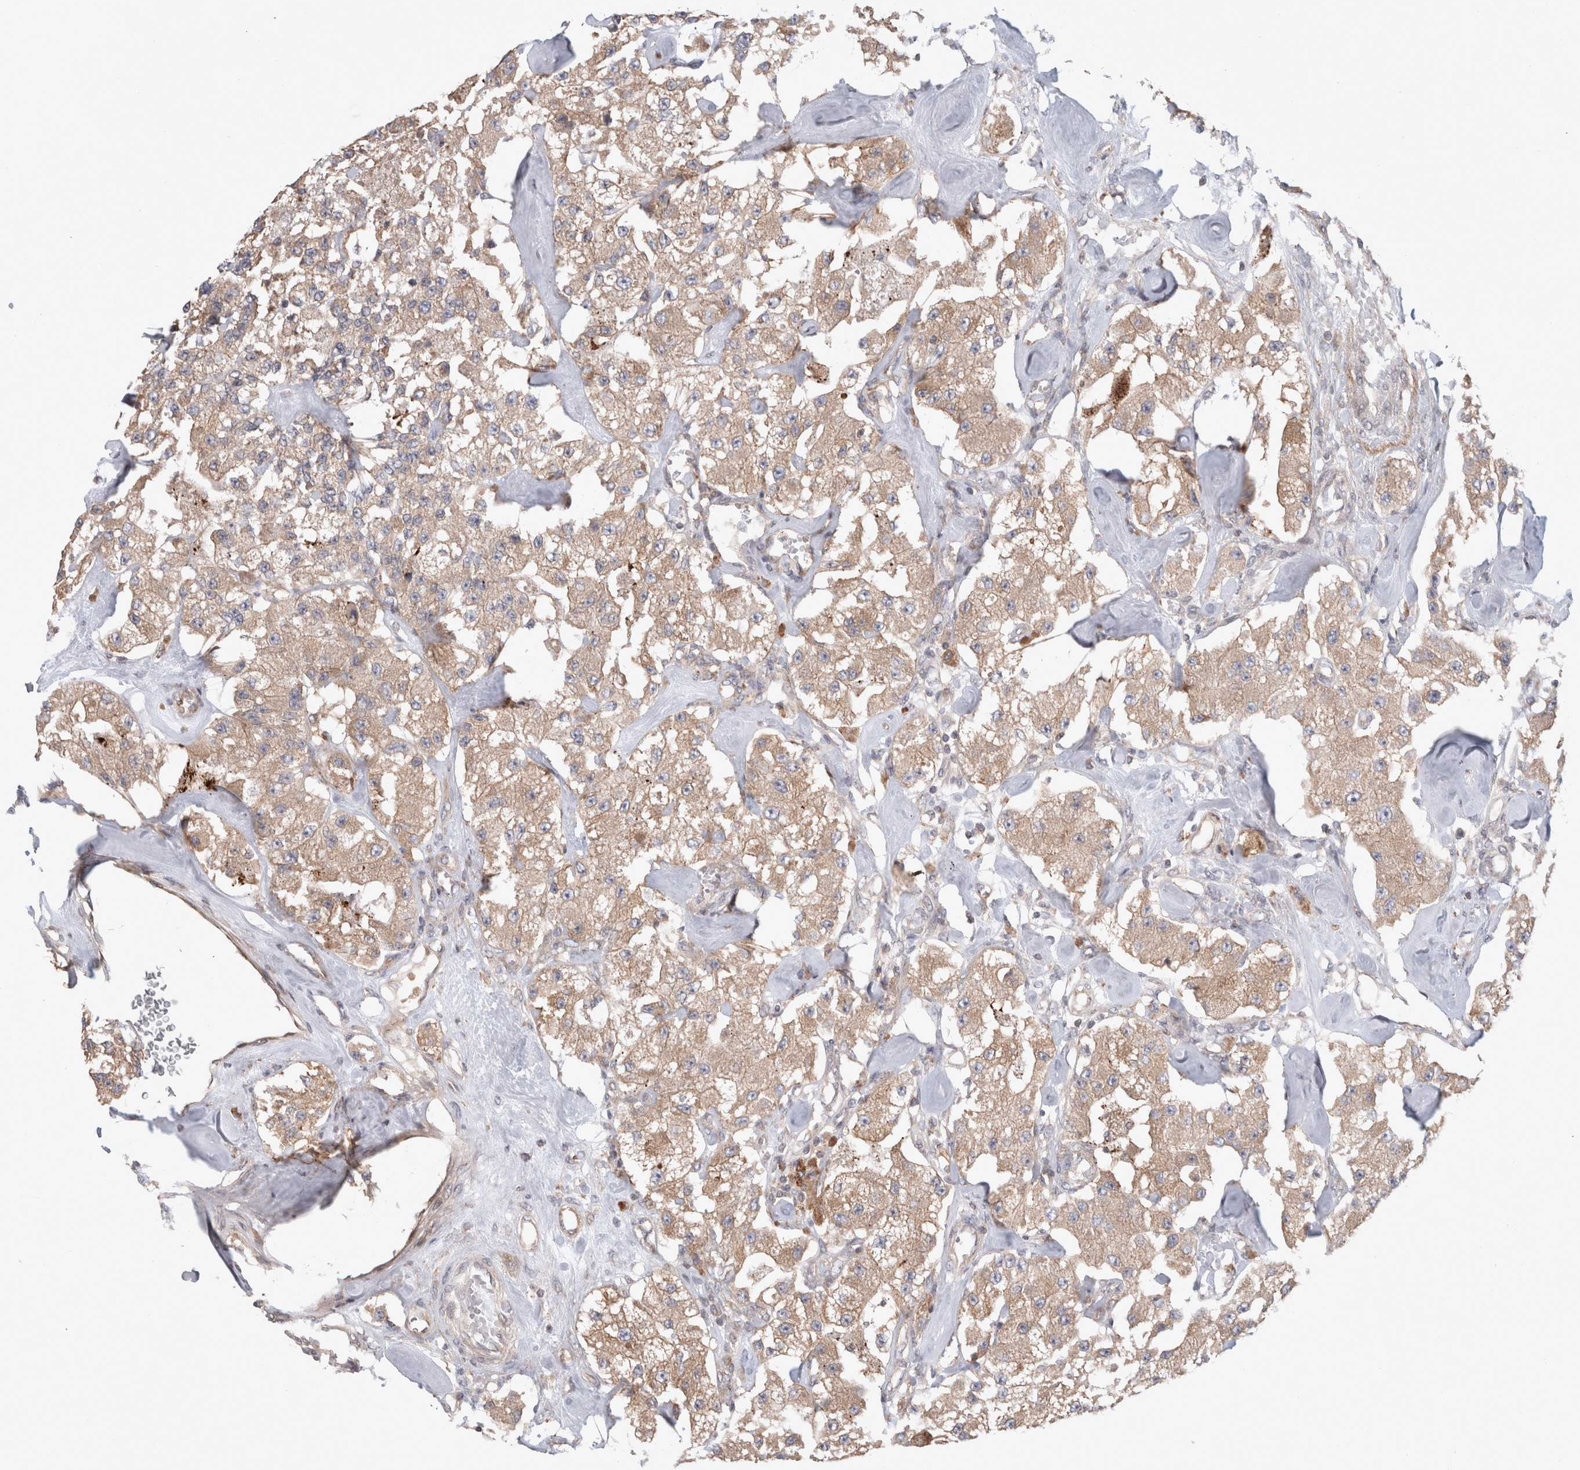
{"staining": {"intensity": "weak", "quantity": ">75%", "location": "cytoplasmic/membranous"}, "tissue": "carcinoid", "cell_type": "Tumor cells", "image_type": "cancer", "snomed": [{"axis": "morphology", "description": "Carcinoid, malignant, NOS"}, {"axis": "topography", "description": "Pancreas"}], "caption": "Immunohistochemistry (DAB (3,3'-diaminobenzidine)) staining of human carcinoid demonstrates weak cytoplasmic/membranous protein positivity in about >75% of tumor cells. (DAB (3,3'-diaminobenzidine) IHC with brightfield microscopy, high magnification).", "gene": "HROB", "patient": {"sex": "male", "age": 41}}